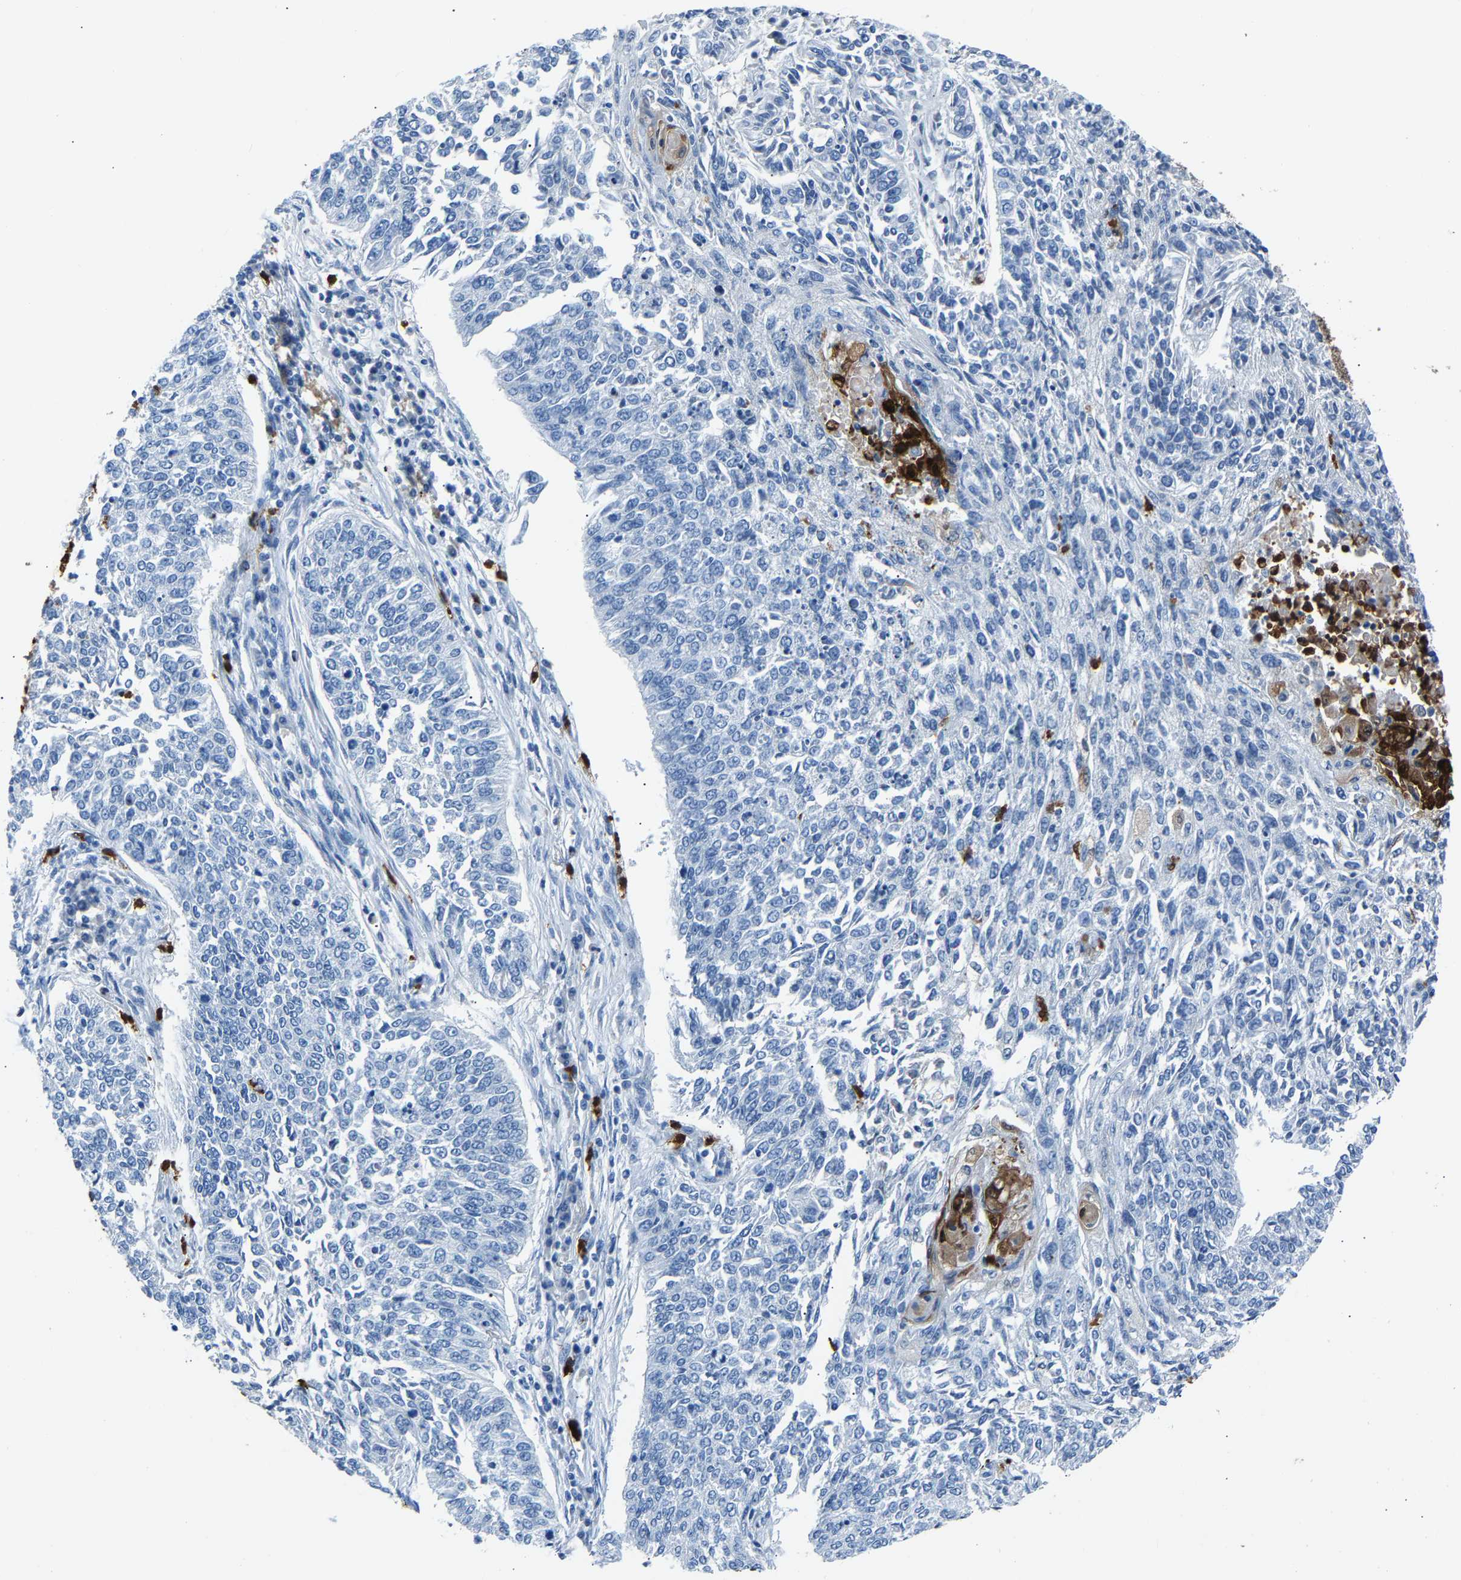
{"staining": {"intensity": "negative", "quantity": "none", "location": "none"}, "tissue": "lung cancer", "cell_type": "Tumor cells", "image_type": "cancer", "snomed": [{"axis": "morphology", "description": "Normal tissue, NOS"}, {"axis": "morphology", "description": "Squamous cell carcinoma, NOS"}, {"axis": "topography", "description": "Cartilage tissue"}, {"axis": "topography", "description": "Bronchus"}, {"axis": "topography", "description": "Lung"}], "caption": "Tumor cells are negative for protein expression in human lung squamous cell carcinoma.", "gene": "S100P", "patient": {"sex": "female", "age": 49}}